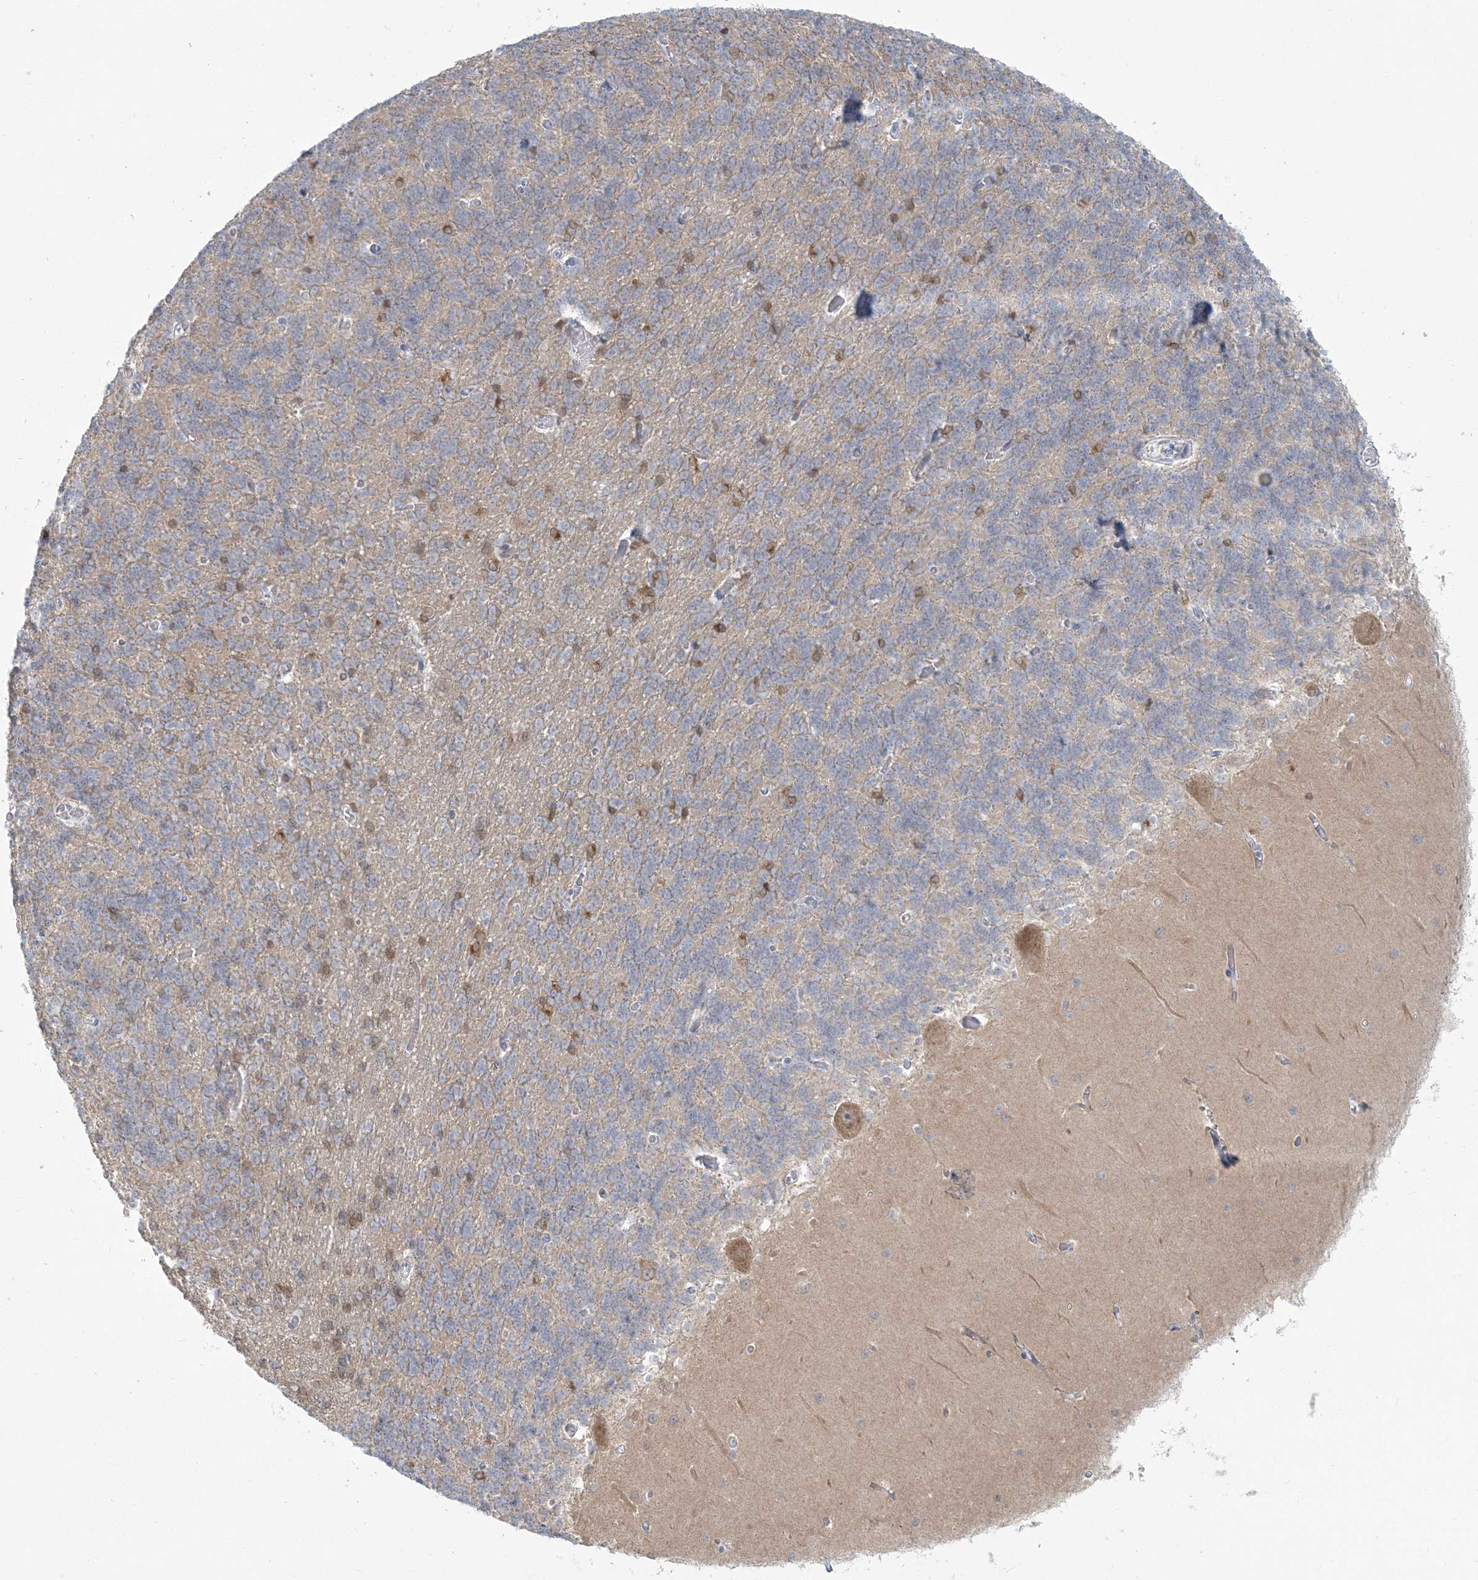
{"staining": {"intensity": "weak", "quantity": "<25%", "location": "nuclear"}, "tissue": "cerebellum", "cell_type": "Cells in granular layer", "image_type": "normal", "snomed": [{"axis": "morphology", "description": "Normal tissue, NOS"}, {"axis": "topography", "description": "Cerebellum"}], "caption": "This micrograph is of normal cerebellum stained with IHC to label a protein in brown with the nuclei are counter-stained blue. There is no positivity in cells in granular layer.", "gene": "ENSG00000288637", "patient": {"sex": "male", "age": 37}}